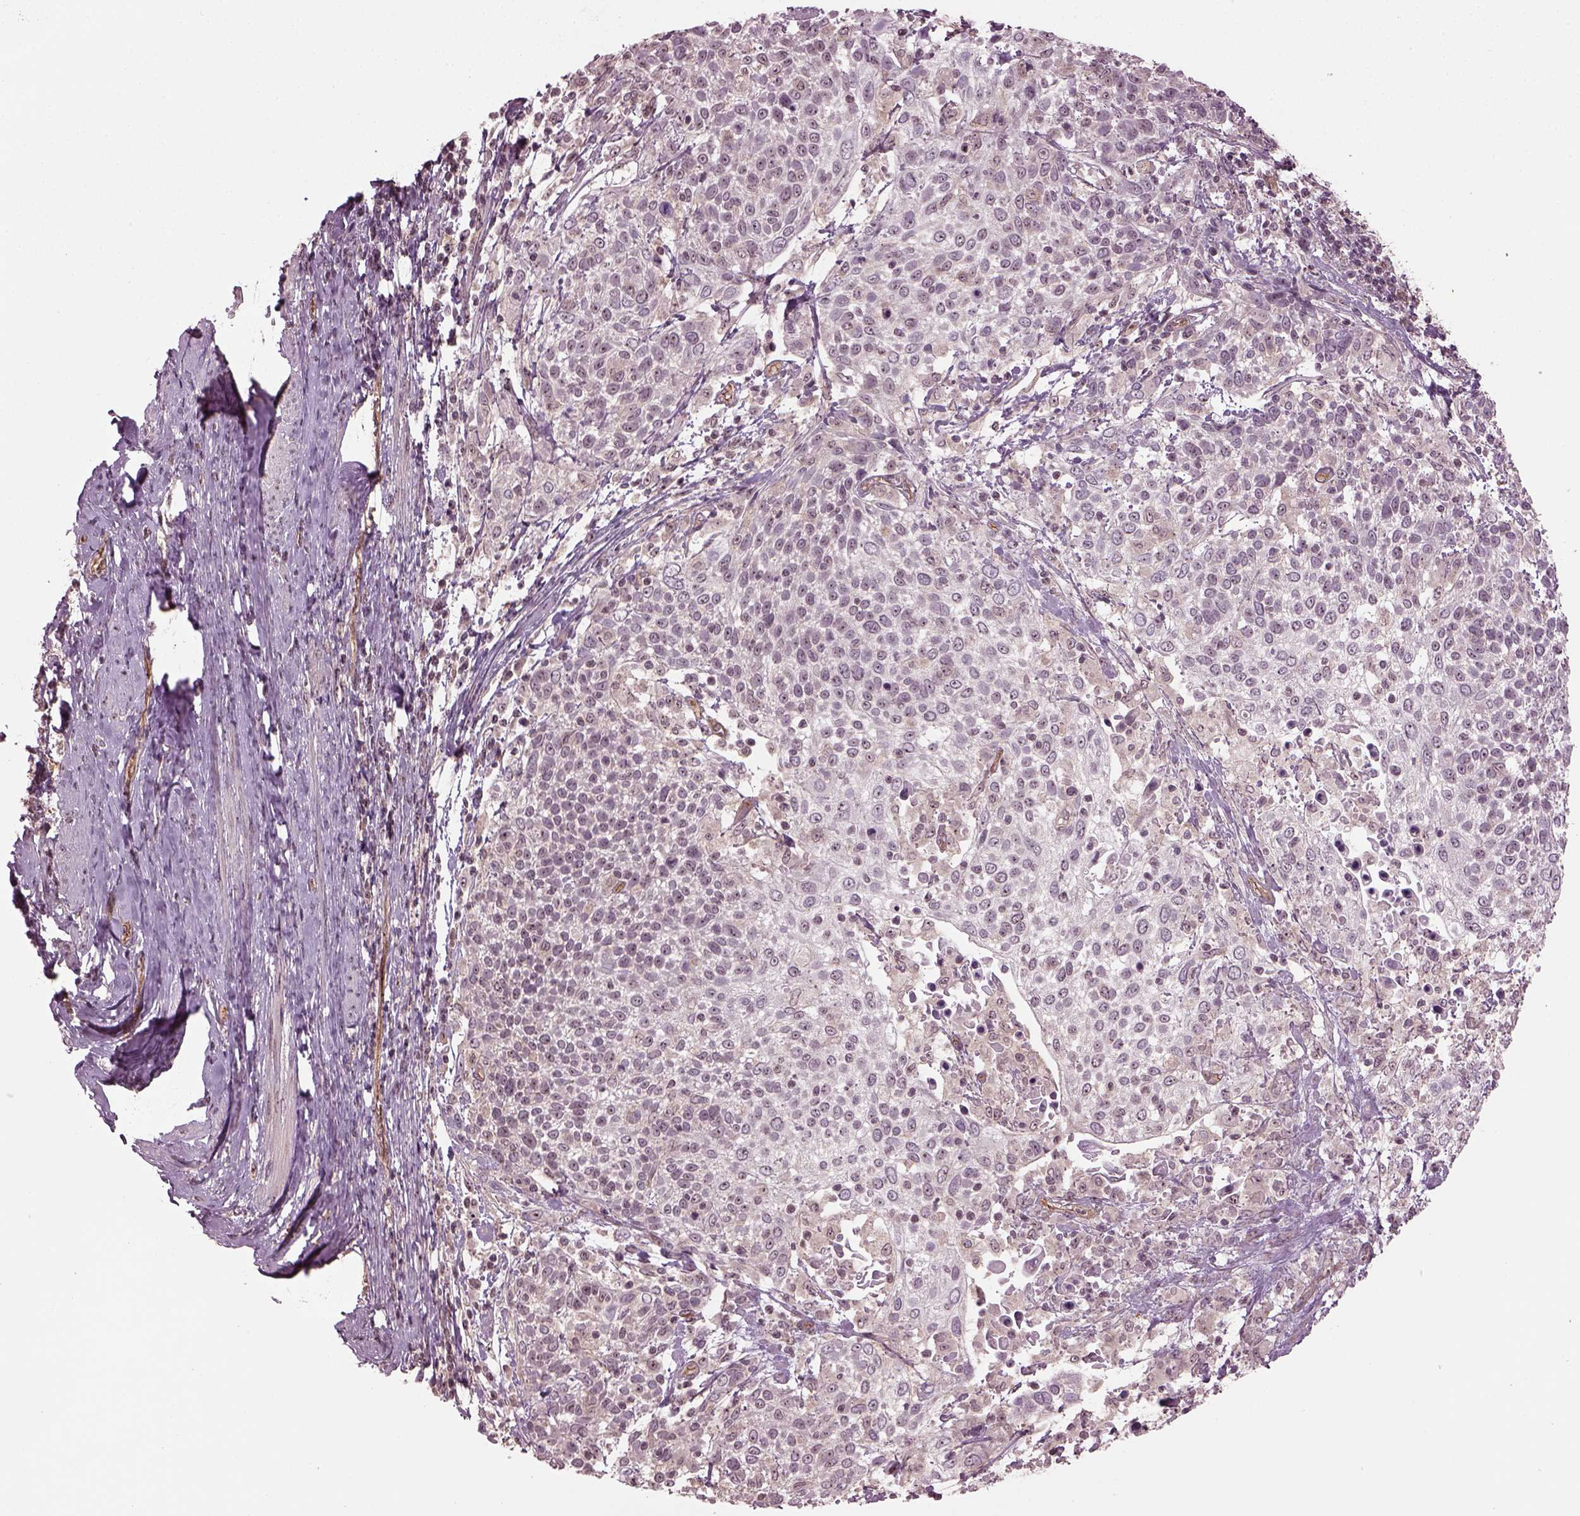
{"staining": {"intensity": "weak", "quantity": "25%-75%", "location": "nuclear"}, "tissue": "cervical cancer", "cell_type": "Tumor cells", "image_type": "cancer", "snomed": [{"axis": "morphology", "description": "Squamous cell carcinoma, NOS"}, {"axis": "topography", "description": "Cervix"}], "caption": "Approximately 25%-75% of tumor cells in human cervical cancer display weak nuclear protein expression as visualized by brown immunohistochemical staining.", "gene": "GNRH1", "patient": {"sex": "female", "age": 61}}